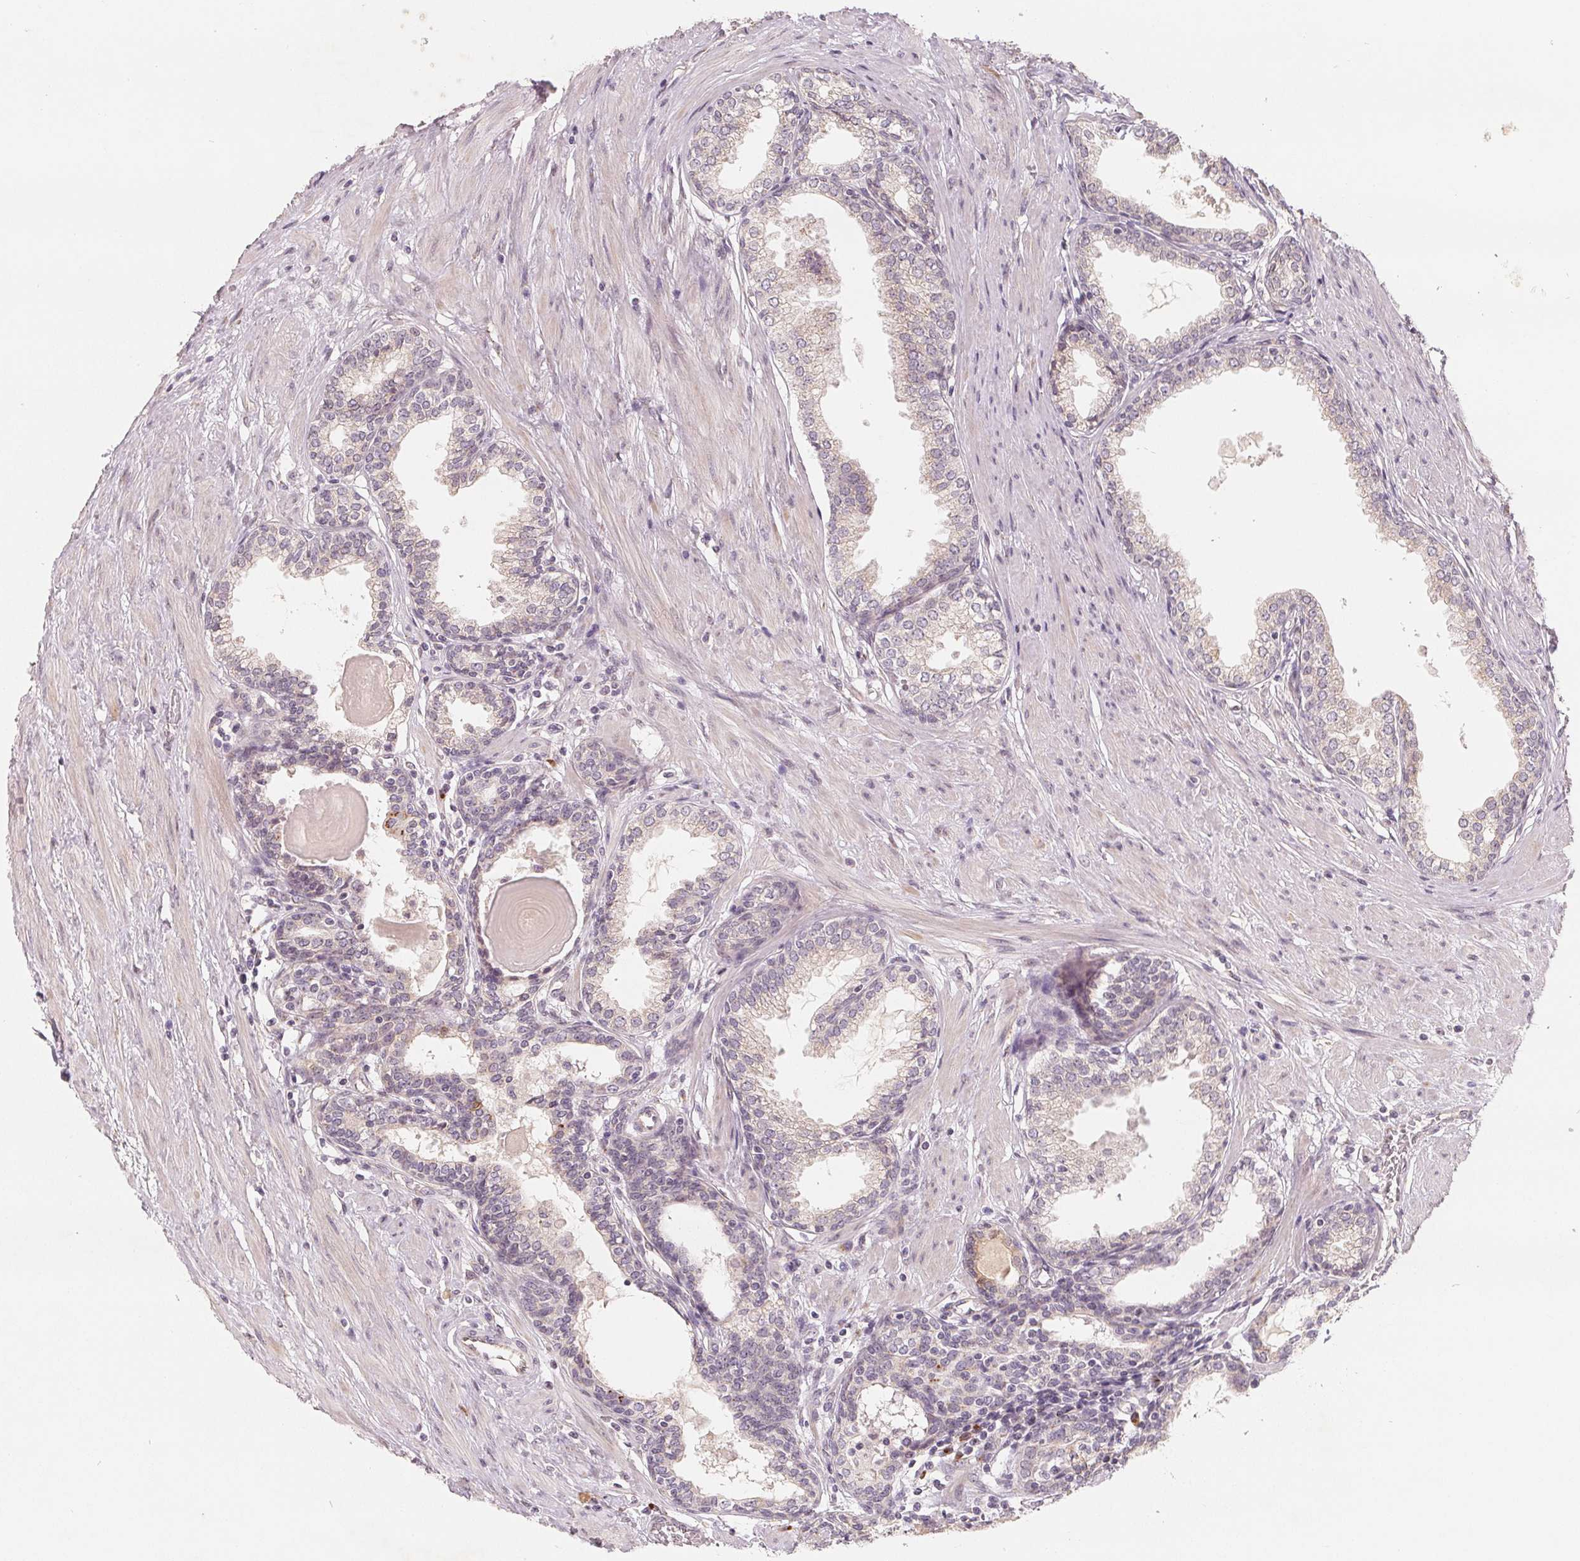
{"staining": {"intensity": "negative", "quantity": "none", "location": "none"}, "tissue": "prostate", "cell_type": "Glandular cells", "image_type": "normal", "snomed": [{"axis": "morphology", "description": "Normal tissue, NOS"}, {"axis": "topography", "description": "Prostate"}], "caption": "Human prostate stained for a protein using IHC demonstrates no staining in glandular cells.", "gene": "TMSB15B", "patient": {"sex": "male", "age": 55}}